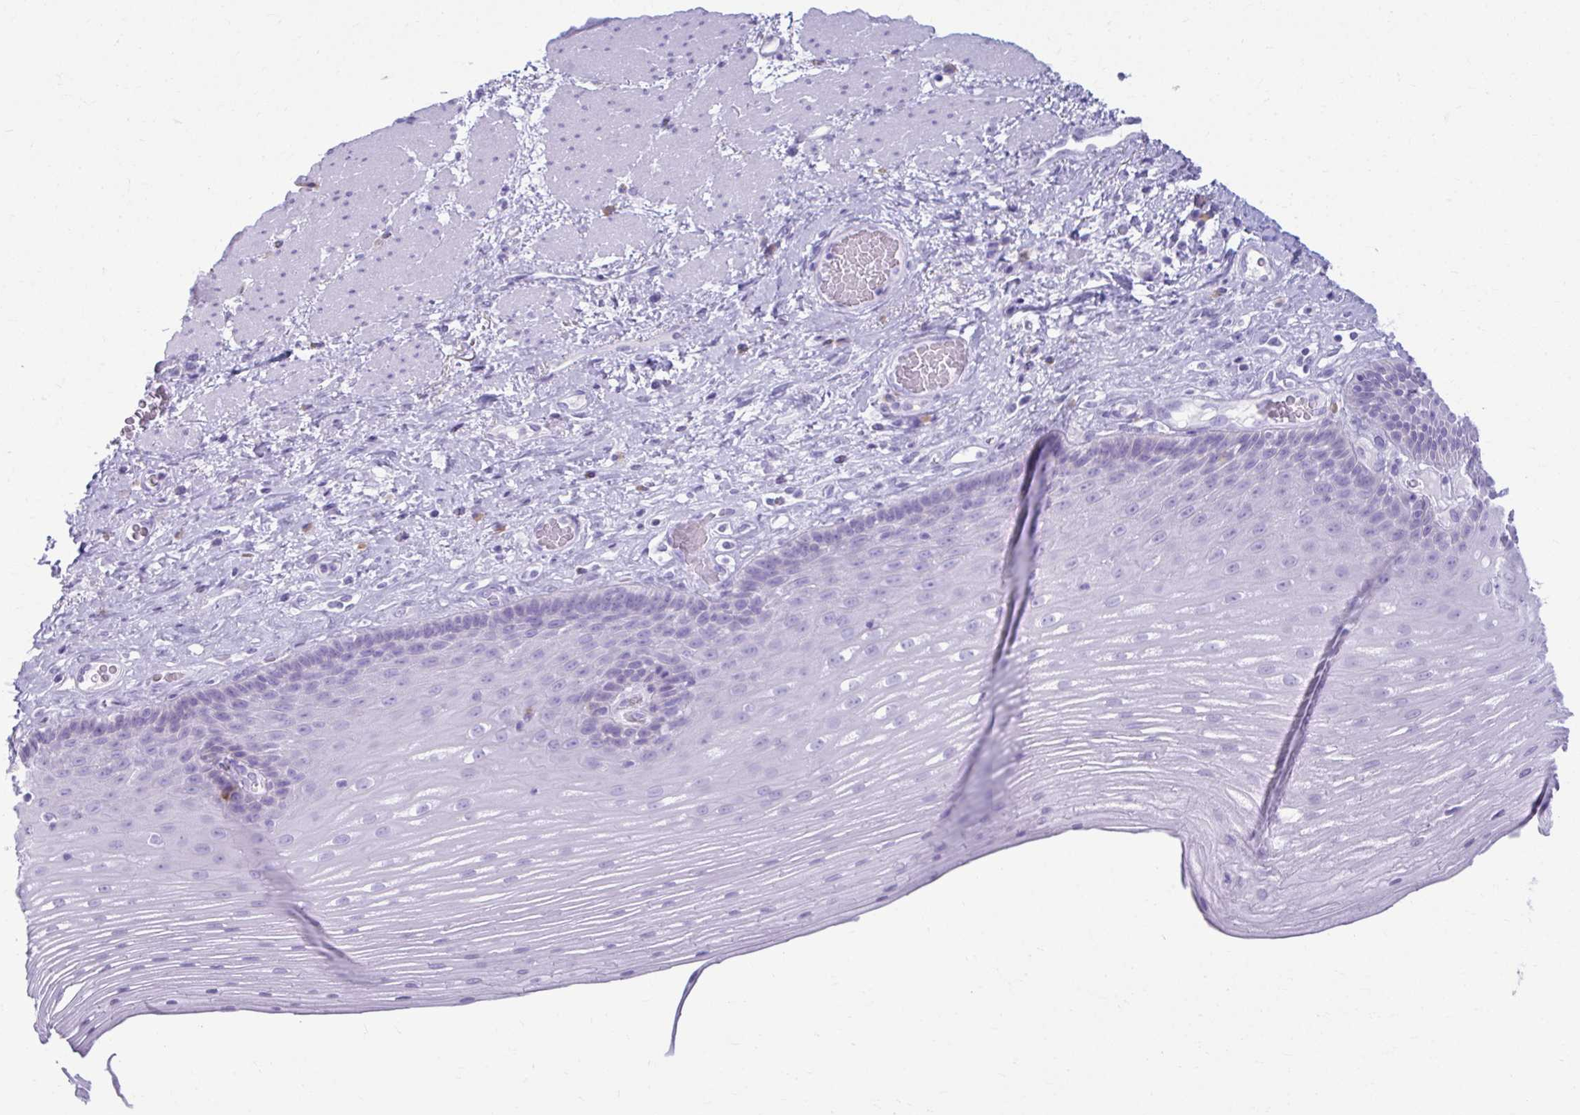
{"staining": {"intensity": "negative", "quantity": "none", "location": "none"}, "tissue": "esophagus", "cell_type": "Squamous epithelial cells", "image_type": "normal", "snomed": [{"axis": "morphology", "description": "Normal tissue, NOS"}, {"axis": "topography", "description": "Esophagus"}], "caption": "An image of esophagus stained for a protein exhibits no brown staining in squamous epithelial cells. (DAB (3,3'-diaminobenzidine) immunohistochemistry (IHC) visualized using brightfield microscopy, high magnification).", "gene": "ATP4B", "patient": {"sex": "male", "age": 62}}